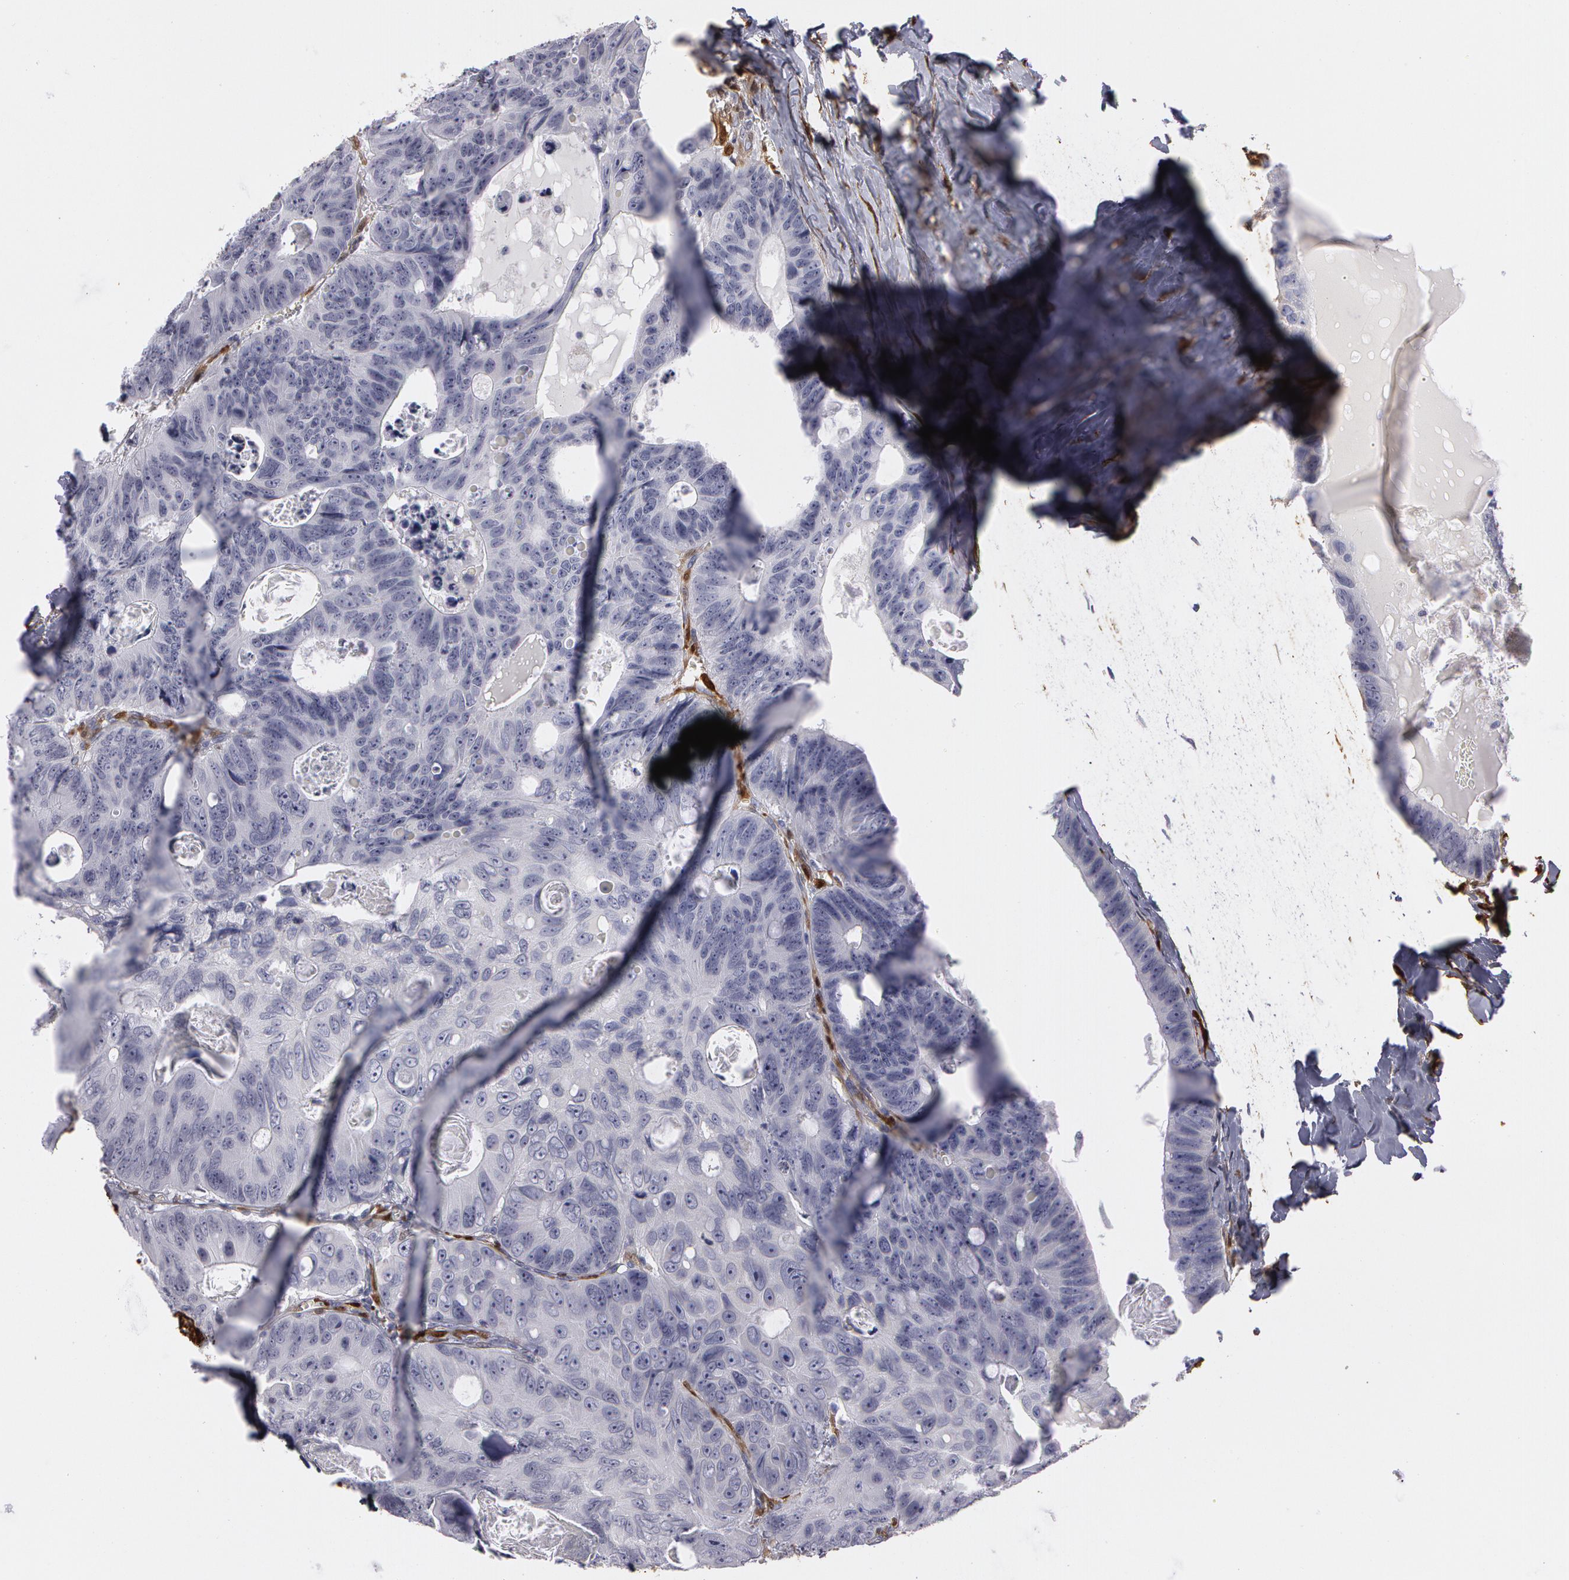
{"staining": {"intensity": "negative", "quantity": "none", "location": "none"}, "tissue": "colorectal cancer", "cell_type": "Tumor cells", "image_type": "cancer", "snomed": [{"axis": "morphology", "description": "Adenocarcinoma, NOS"}, {"axis": "topography", "description": "Colon"}], "caption": "Tumor cells are negative for brown protein staining in adenocarcinoma (colorectal). The staining was performed using DAB (3,3'-diaminobenzidine) to visualize the protein expression in brown, while the nuclei were stained in blue with hematoxylin (Magnification: 20x).", "gene": "TAGLN", "patient": {"sex": "female", "age": 55}}